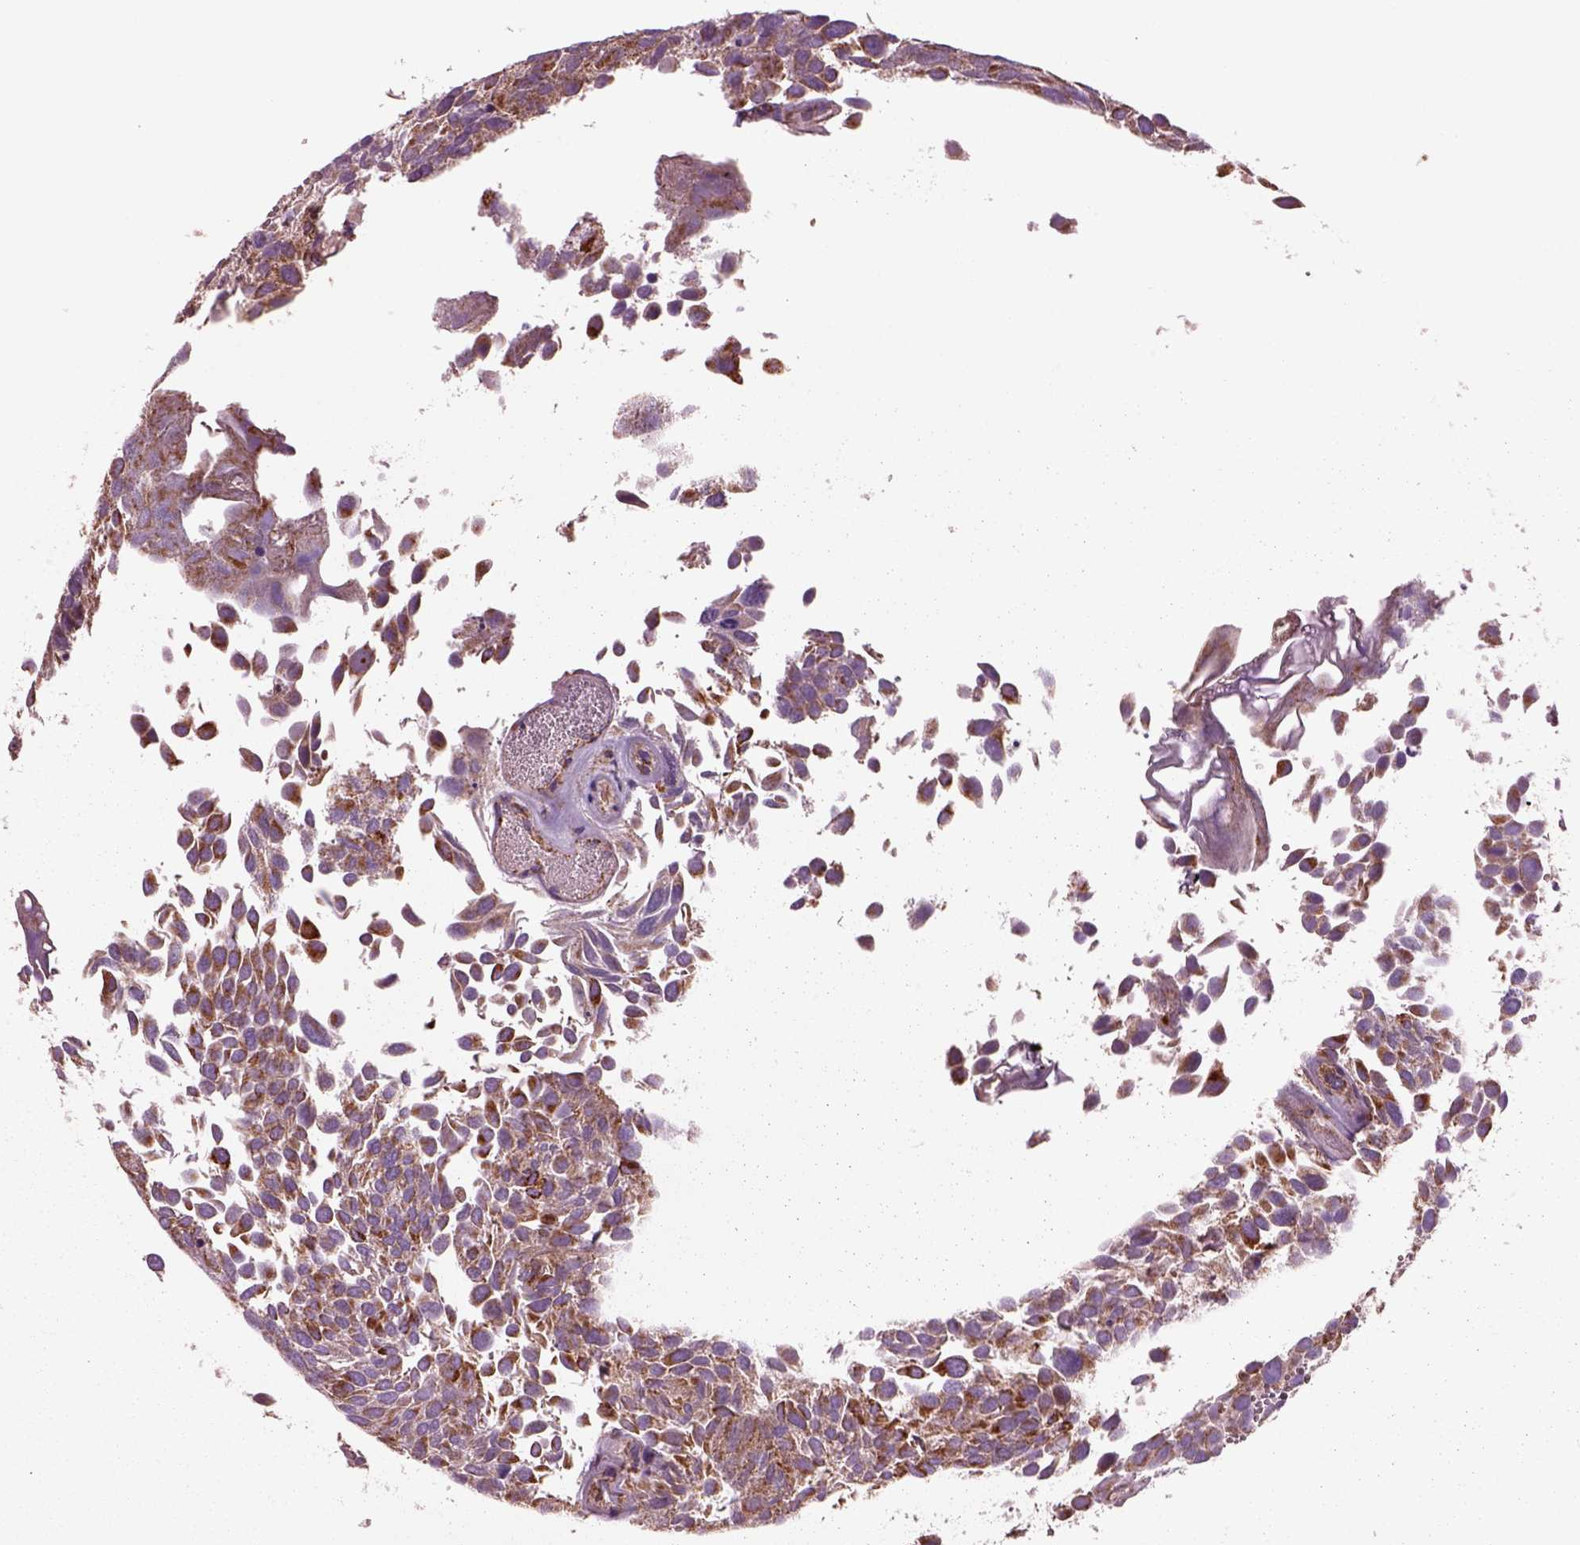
{"staining": {"intensity": "moderate", "quantity": ">75%", "location": "cytoplasmic/membranous"}, "tissue": "urothelial cancer", "cell_type": "Tumor cells", "image_type": "cancer", "snomed": [{"axis": "morphology", "description": "Urothelial carcinoma, Low grade"}, {"axis": "topography", "description": "Urinary bladder"}], "caption": "IHC (DAB) staining of human urothelial cancer demonstrates moderate cytoplasmic/membranous protein positivity in approximately >75% of tumor cells.", "gene": "SLC25A24", "patient": {"sex": "female", "age": 69}}